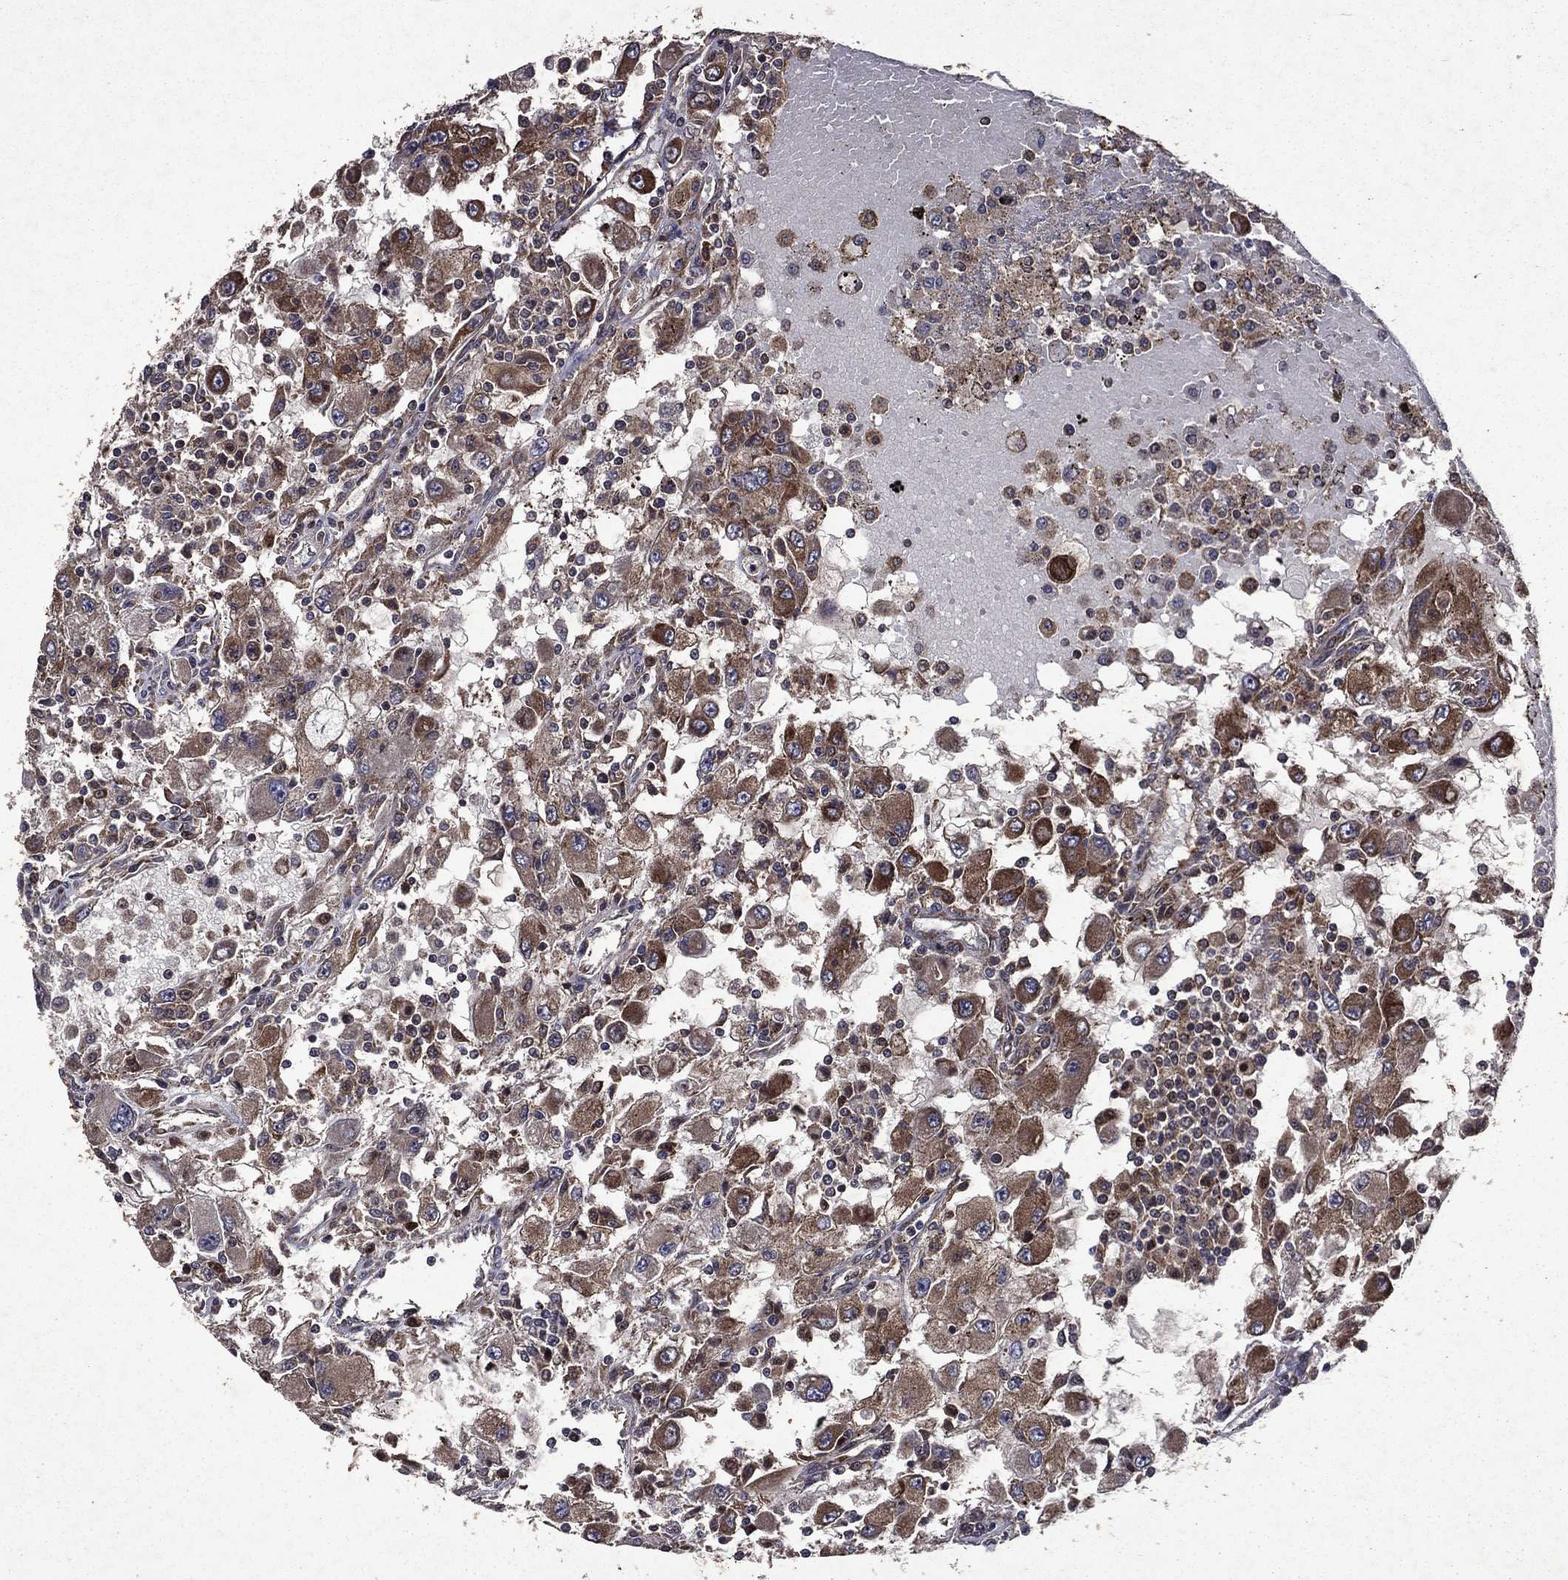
{"staining": {"intensity": "moderate", "quantity": ">75%", "location": "cytoplasmic/membranous"}, "tissue": "renal cancer", "cell_type": "Tumor cells", "image_type": "cancer", "snomed": [{"axis": "morphology", "description": "Adenocarcinoma, NOS"}, {"axis": "topography", "description": "Kidney"}], "caption": "A micrograph of human adenocarcinoma (renal) stained for a protein demonstrates moderate cytoplasmic/membranous brown staining in tumor cells.", "gene": "EIF2B4", "patient": {"sex": "female", "age": 67}}